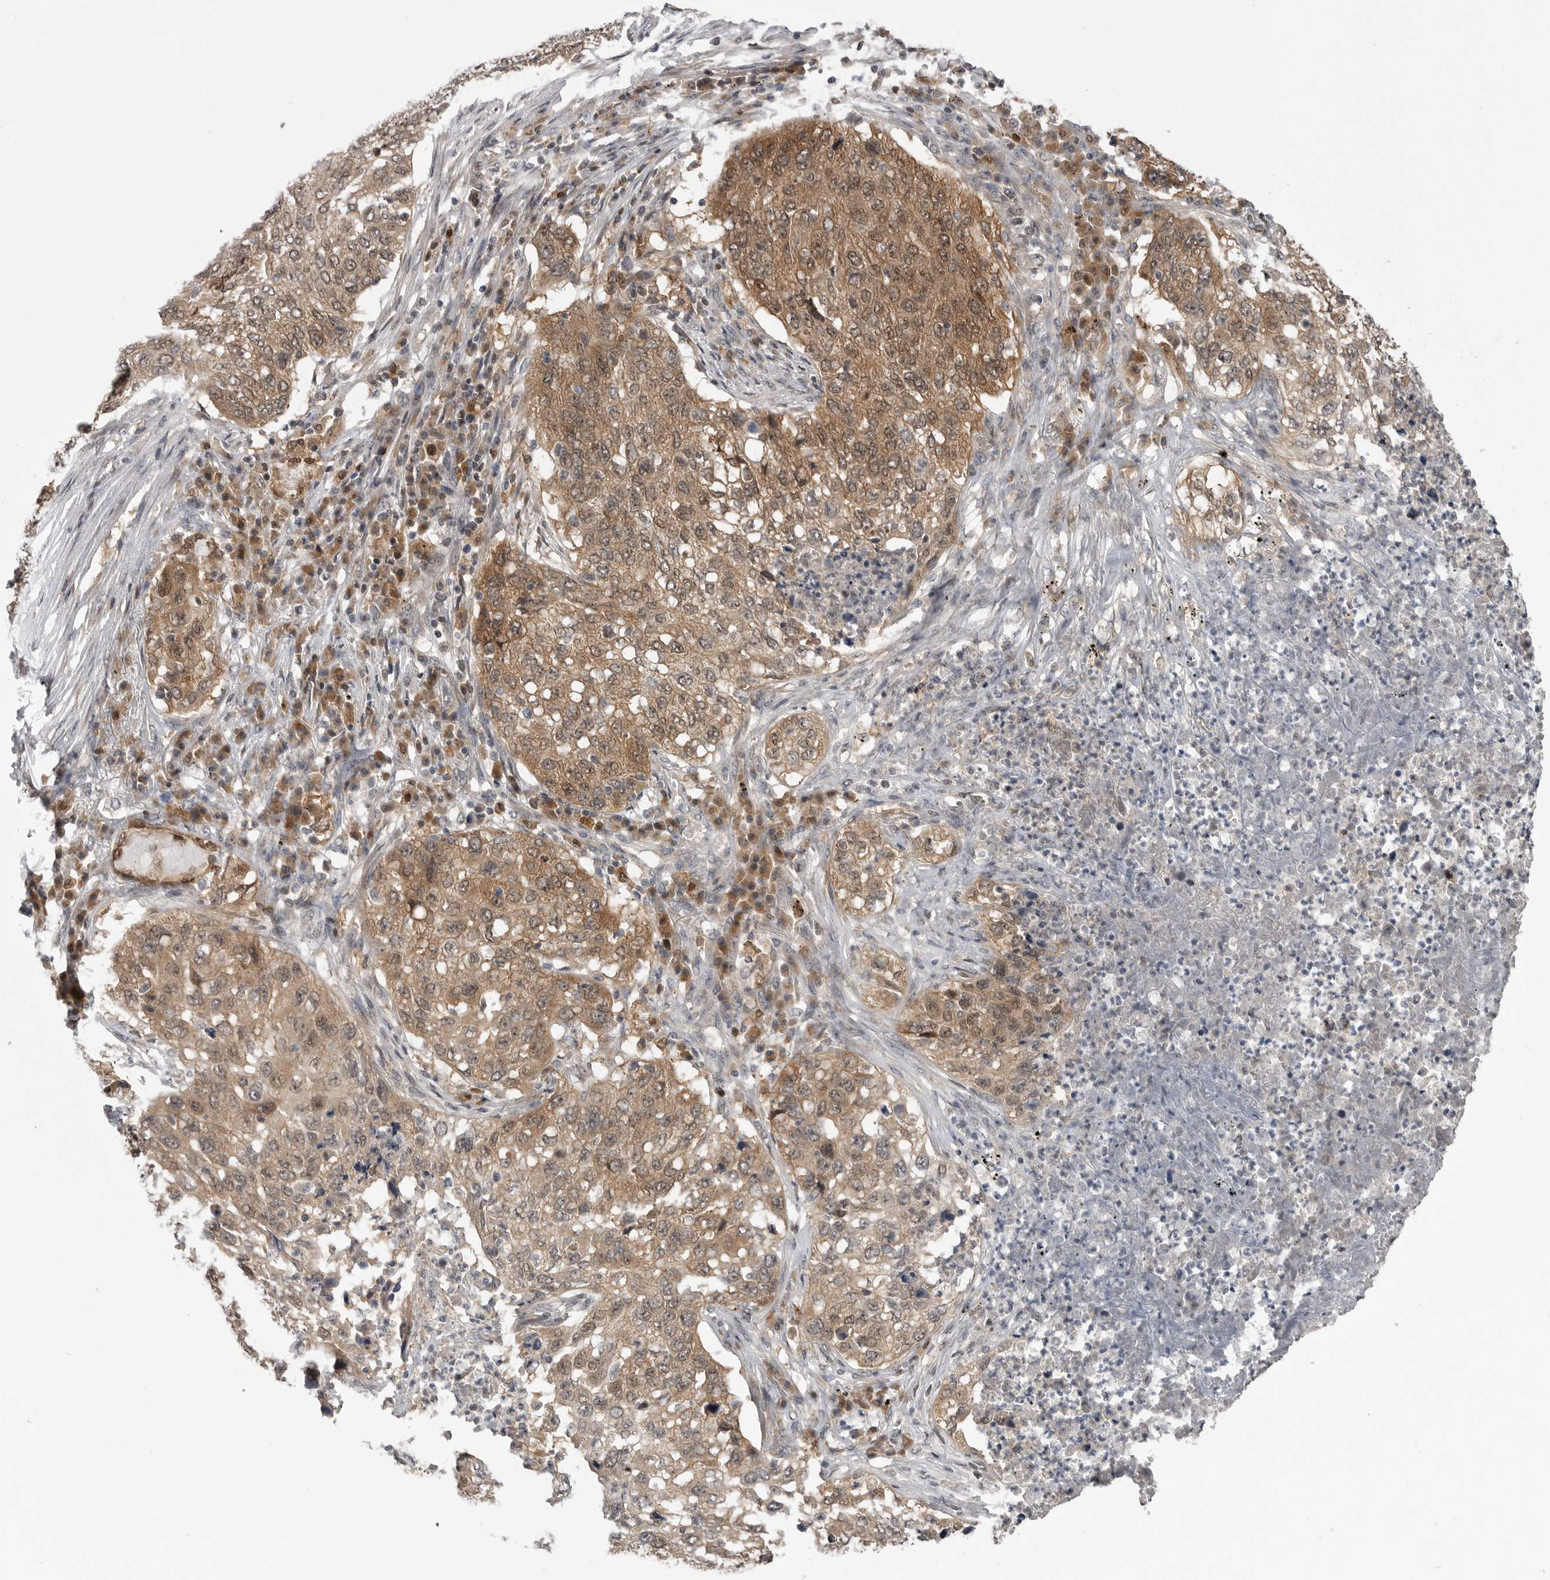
{"staining": {"intensity": "moderate", "quantity": ">75%", "location": "cytoplasmic/membranous,nuclear"}, "tissue": "lung cancer", "cell_type": "Tumor cells", "image_type": "cancer", "snomed": [{"axis": "morphology", "description": "Squamous cell carcinoma, NOS"}, {"axis": "topography", "description": "Lung"}], "caption": "IHC (DAB) staining of human squamous cell carcinoma (lung) shows moderate cytoplasmic/membranous and nuclear protein staining in approximately >75% of tumor cells.", "gene": "MAPK13", "patient": {"sex": "female", "age": 63}}